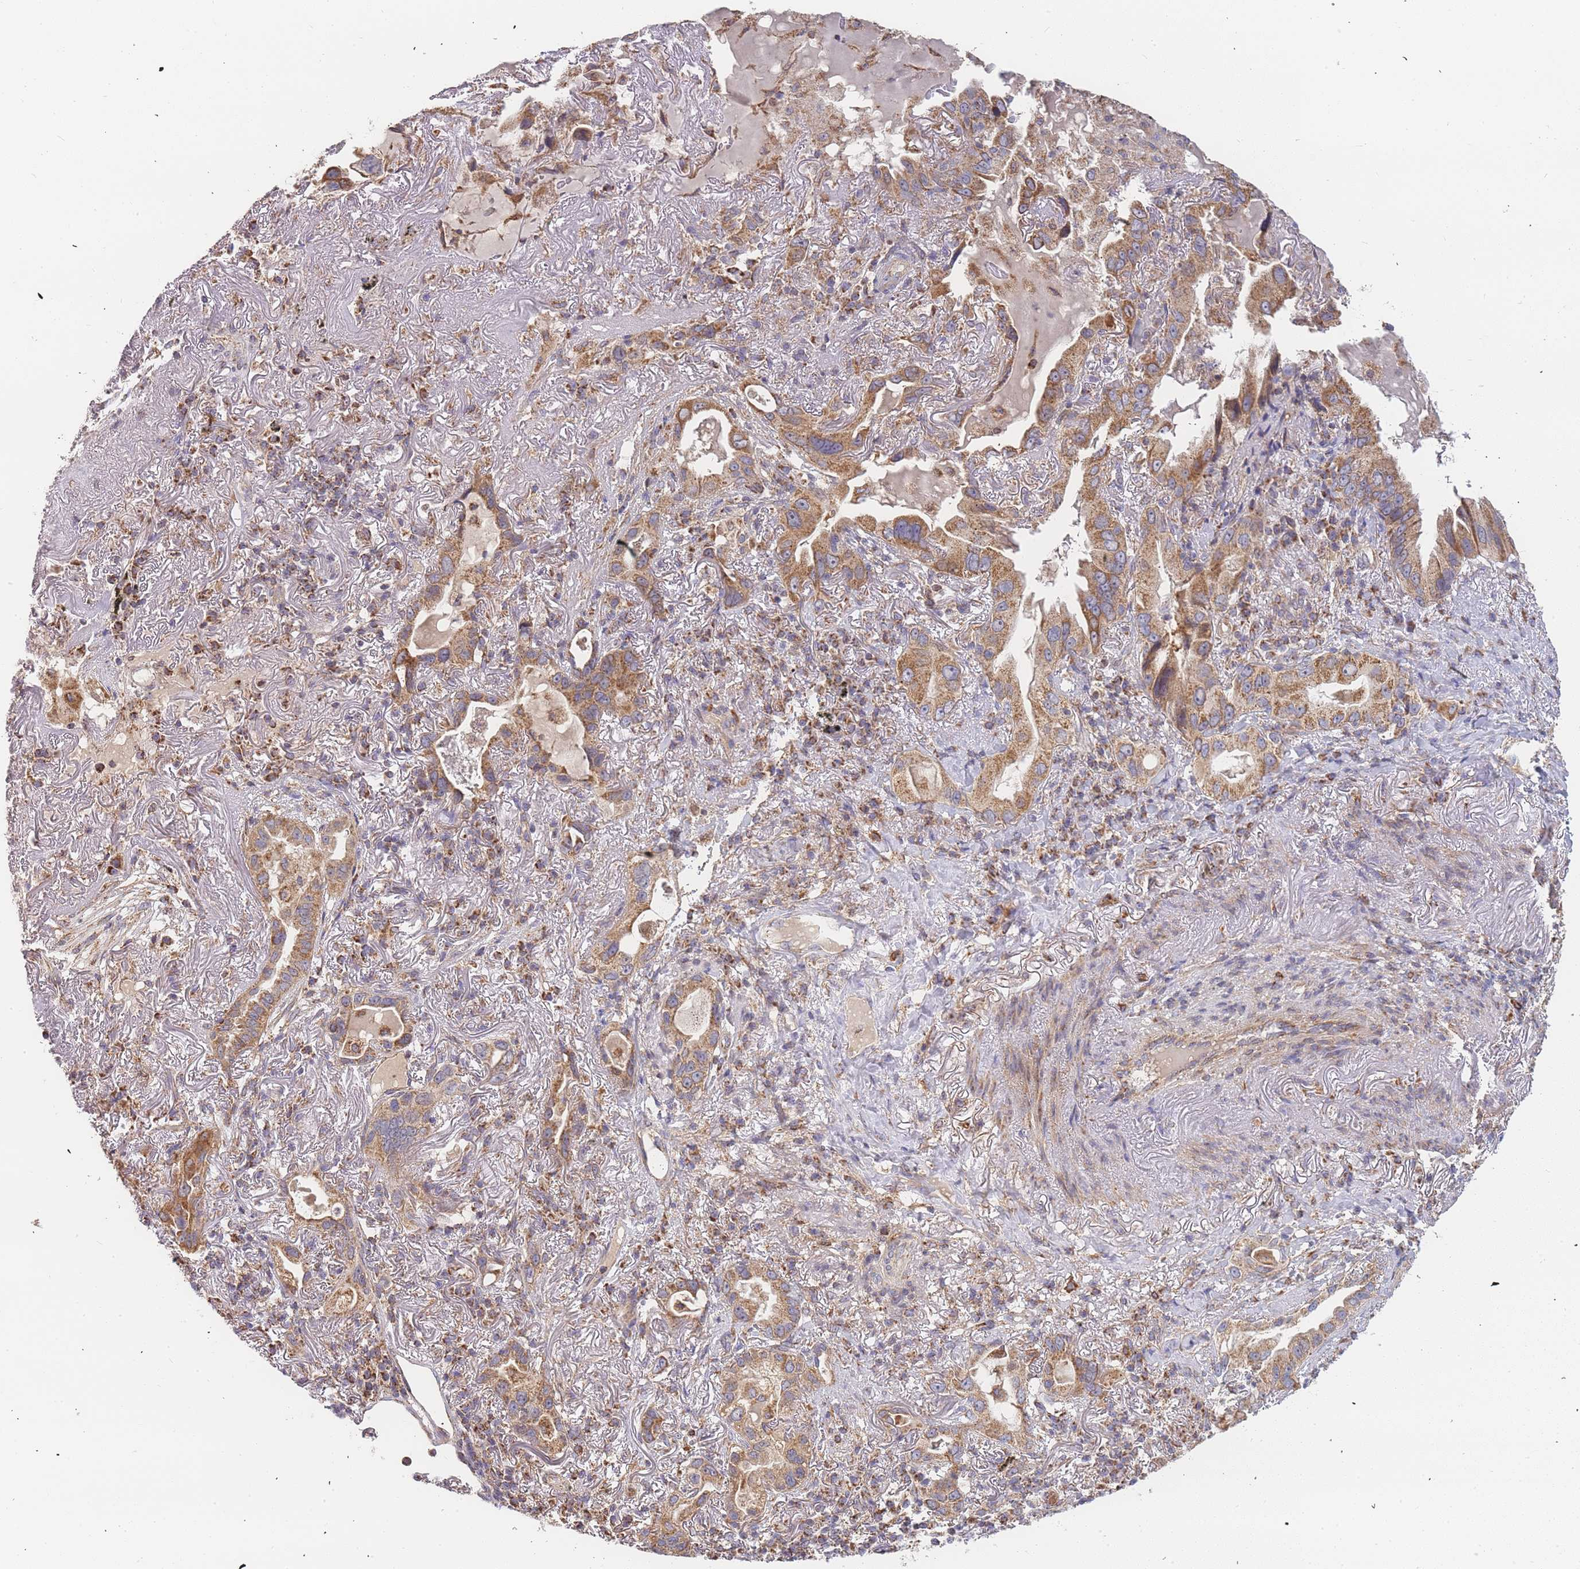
{"staining": {"intensity": "moderate", "quantity": ">75%", "location": "cytoplasmic/membranous"}, "tissue": "lung cancer", "cell_type": "Tumor cells", "image_type": "cancer", "snomed": [{"axis": "morphology", "description": "Adenocarcinoma, NOS"}, {"axis": "topography", "description": "Lung"}], "caption": "Protein expression analysis of adenocarcinoma (lung) shows moderate cytoplasmic/membranous staining in about >75% of tumor cells.", "gene": "ADCY9", "patient": {"sex": "female", "age": 69}}